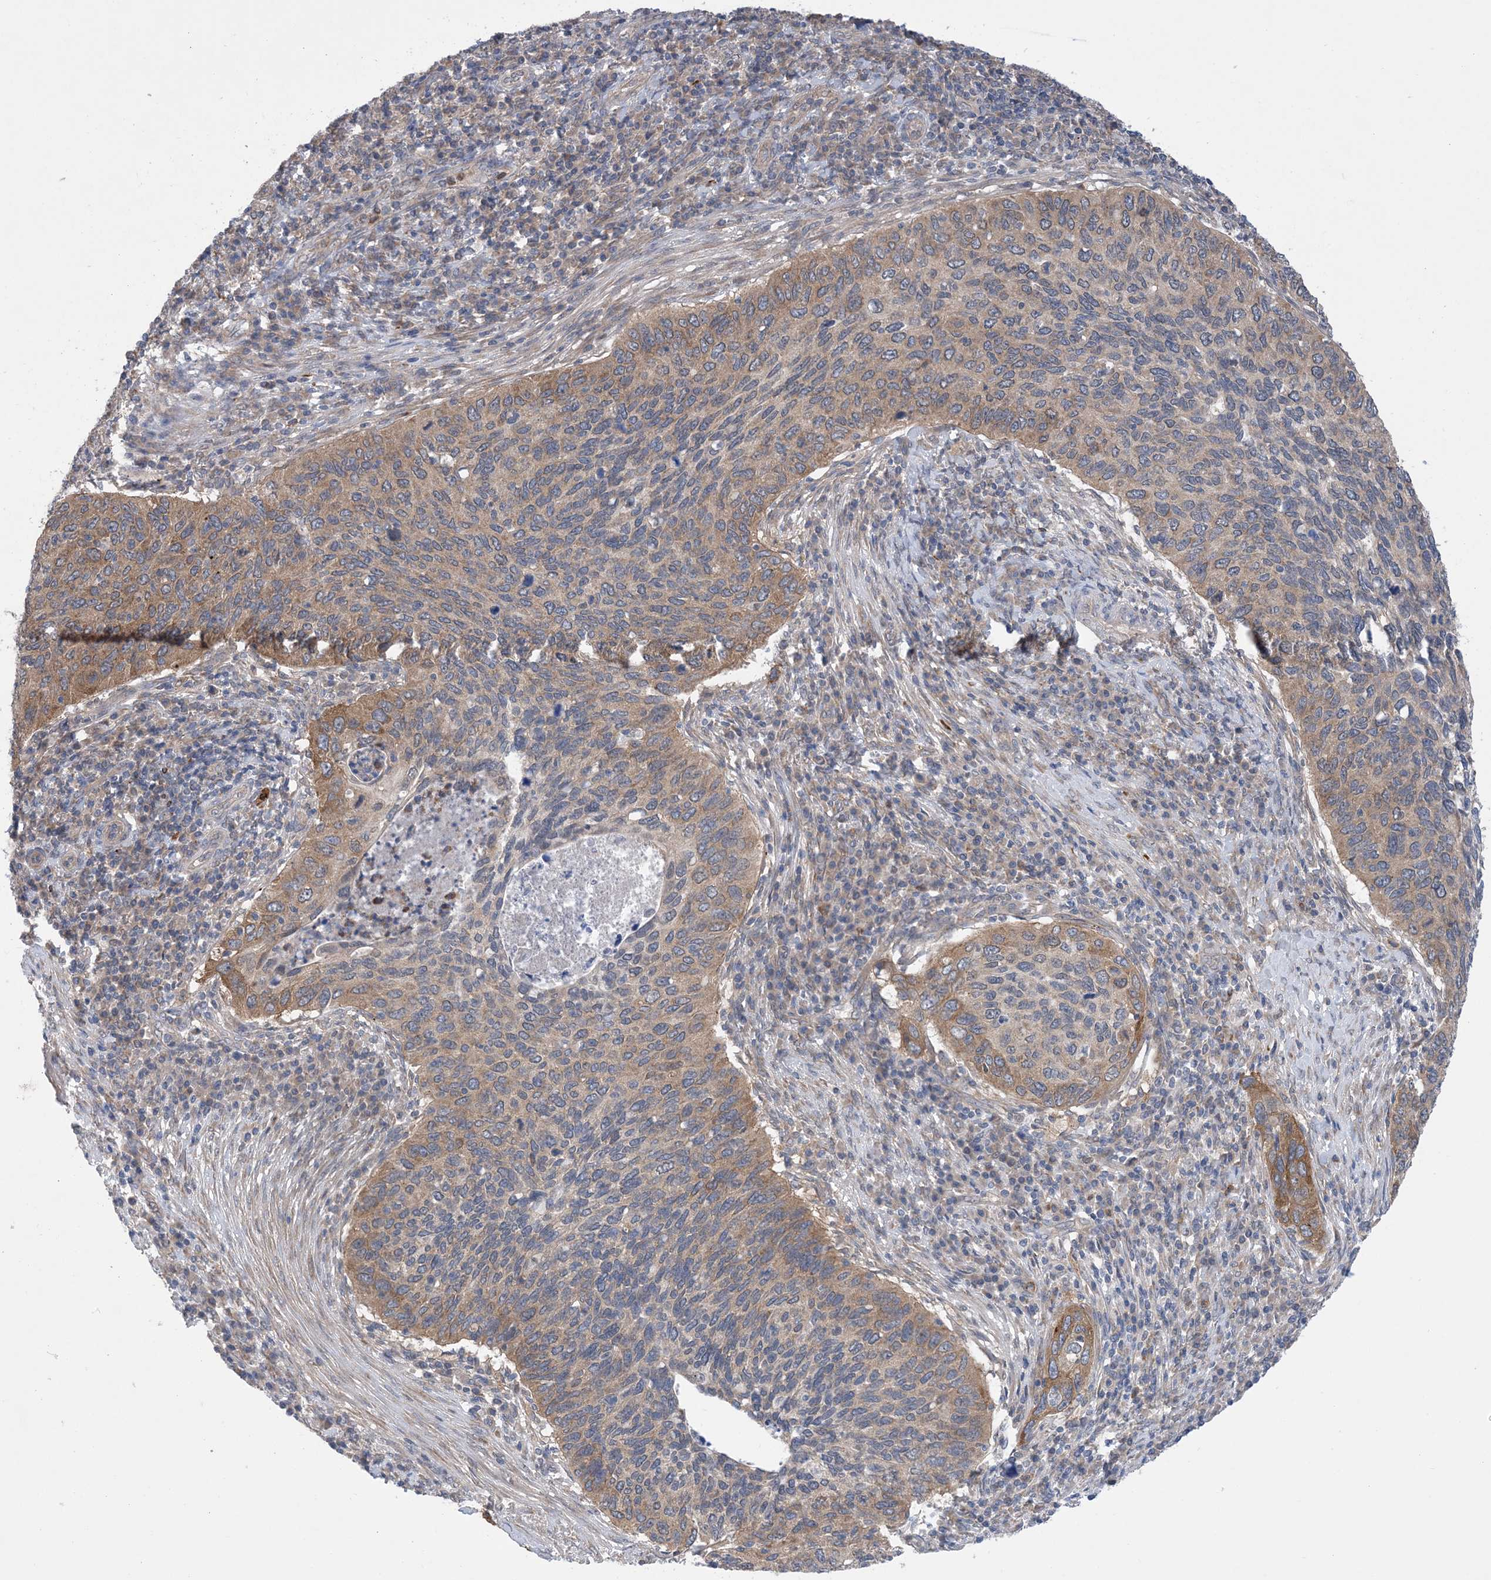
{"staining": {"intensity": "moderate", "quantity": "25%-75%", "location": "cytoplasmic/membranous"}, "tissue": "cervical cancer", "cell_type": "Tumor cells", "image_type": "cancer", "snomed": [{"axis": "morphology", "description": "Squamous cell carcinoma, NOS"}, {"axis": "topography", "description": "Cervix"}], "caption": "High-power microscopy captured an immunohistochemistry histopathology image of cervical cancer (squamous cell carcinoma), revealing moderate cytoplasmic/membranous expression in approximately 25%-75% of tumor cells. The protein of interest is stained brown, and the nuclei are stained in blue (DAB (3,3'-diaminobenzidine) IHC with brightfield microscopy, high magnification).", "gene": "EHBP1", "patient": {"sex": "female", "age": 38}}